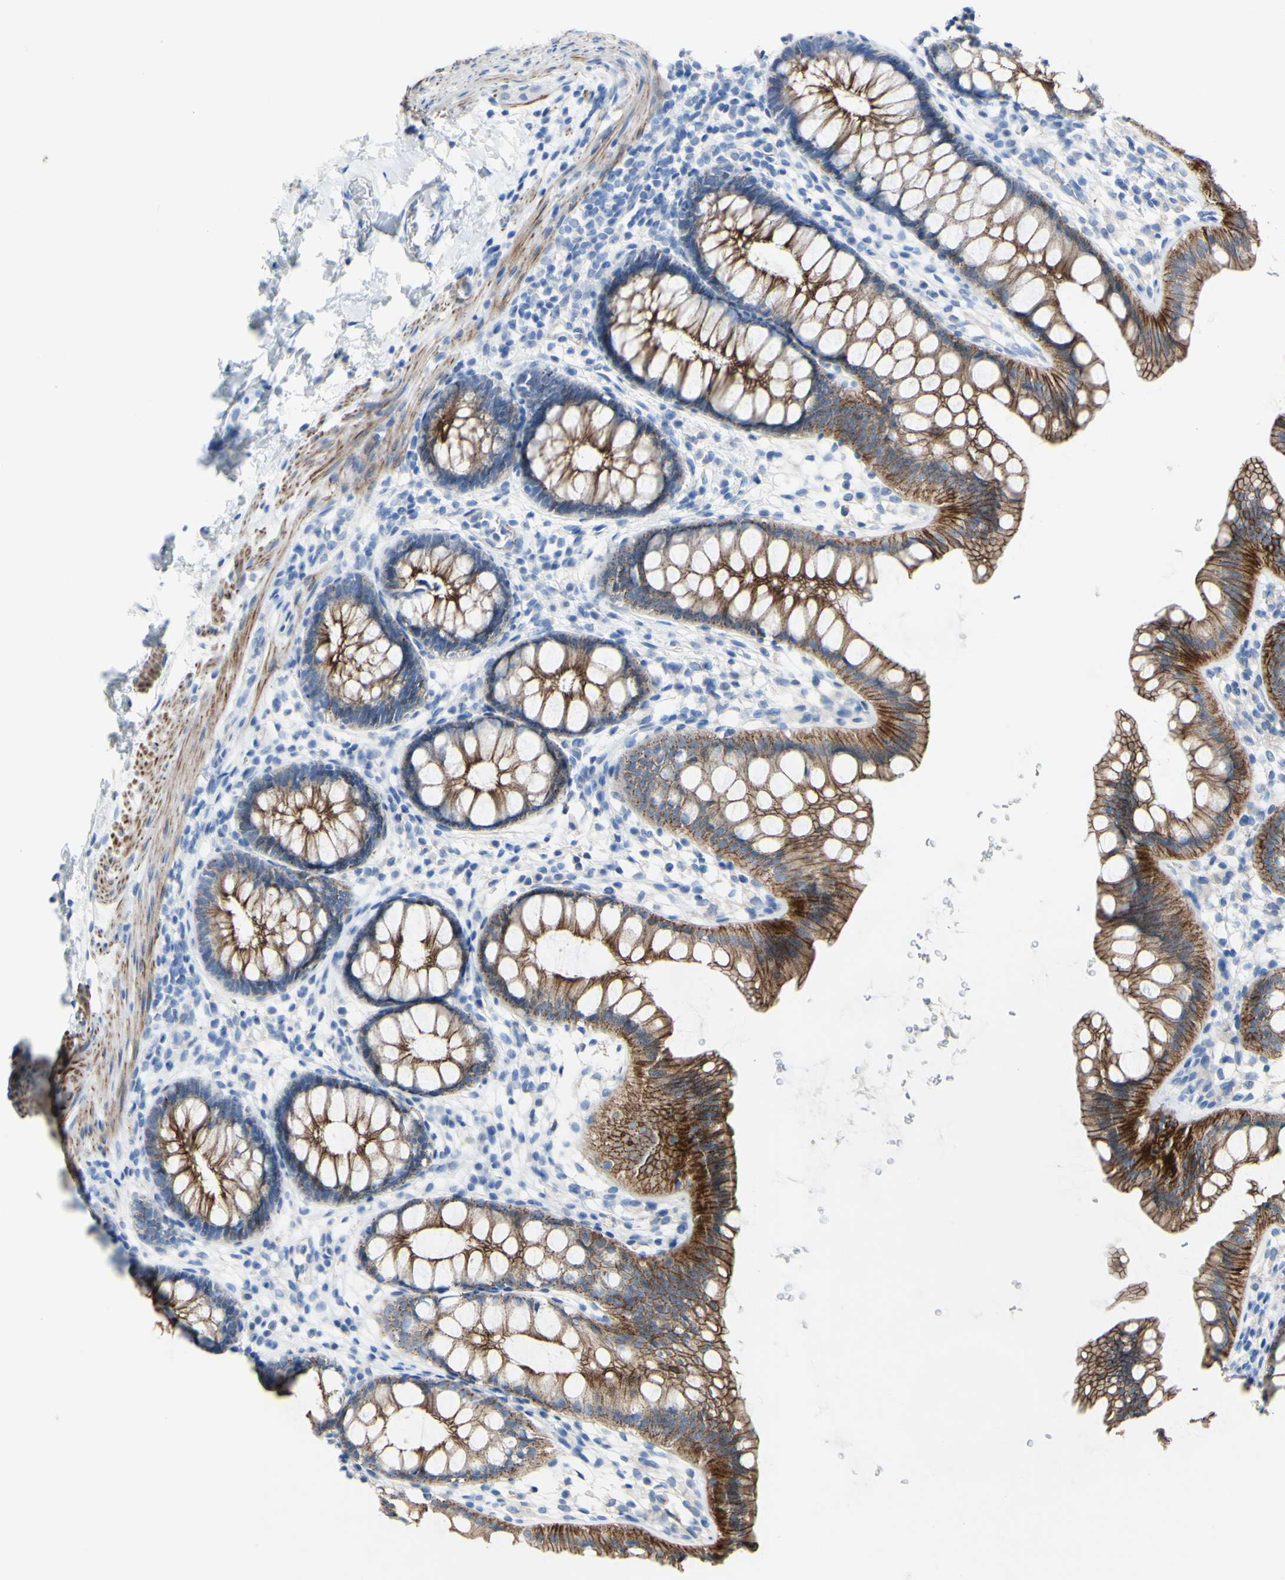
{"staining": {"intensity": "strong", "quantity": ">75%", "location": "cytoplasmic/membranous"}, "tissue": "rectum", "cell_type": "Glandular cells", "image_type": "normal", "snomed": [{"axis": "morphology", "description": "Normal tissue, NOS"}, {"axis": "topography", "description": "Rectum"}], "caption": "Immunohistochemistry (IHC) of unremarkable human rectum demonstrates high levels of strong cytoplasmic/membranous staining in approximately >75% of glandular cells.", "gene": "DSC2", "patient": {"sex": "female", "age": 24}}